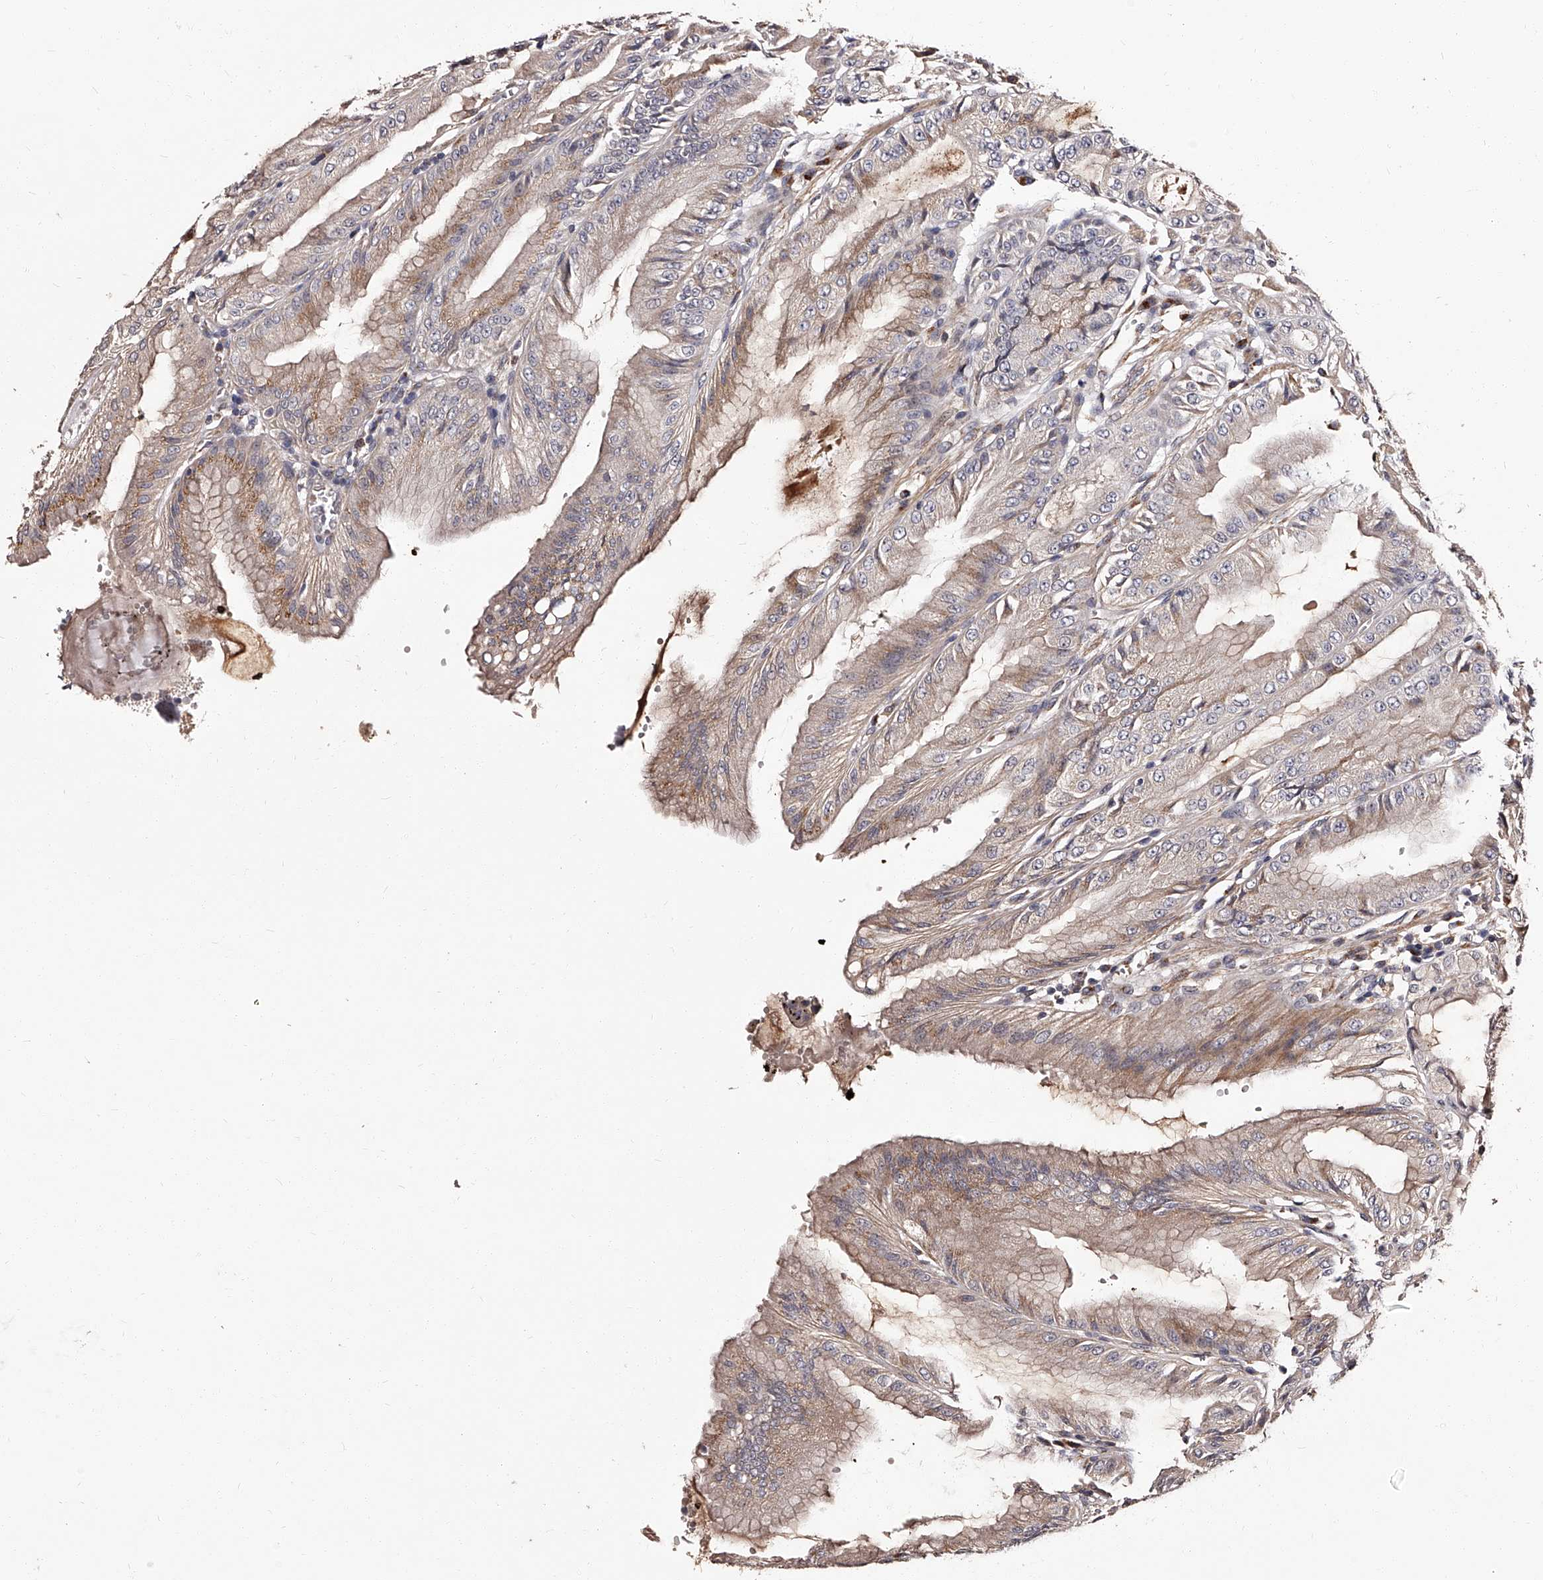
{"staining": {"intensity": "moderate", "quantity": ">75%", "location": "cytoplasmic/membranous"}, "tissue": "stomach", "cell_type": "Glandular cells", "image_type": "normal", "snomed": [{"axis": "morphology", "description": "Normal tissue, NOS"}, {"axis": "topography", "description": "Stomach, lower"}], "caption": "High-power microscopy captured an immunohistochemistry histopathology image of benign stomach, revealing moderate cytoplasmic/membranous positivity in approximately >75% of glandular cells. The staining is performed using DAB (3,3'-diaminobenzidine) brown chromogen to label protein expression. The nuclei are counter-stained blue using hematoxylin.", "gene": "RSC1A1", "patient": {"sex": "male", "age": 71}}